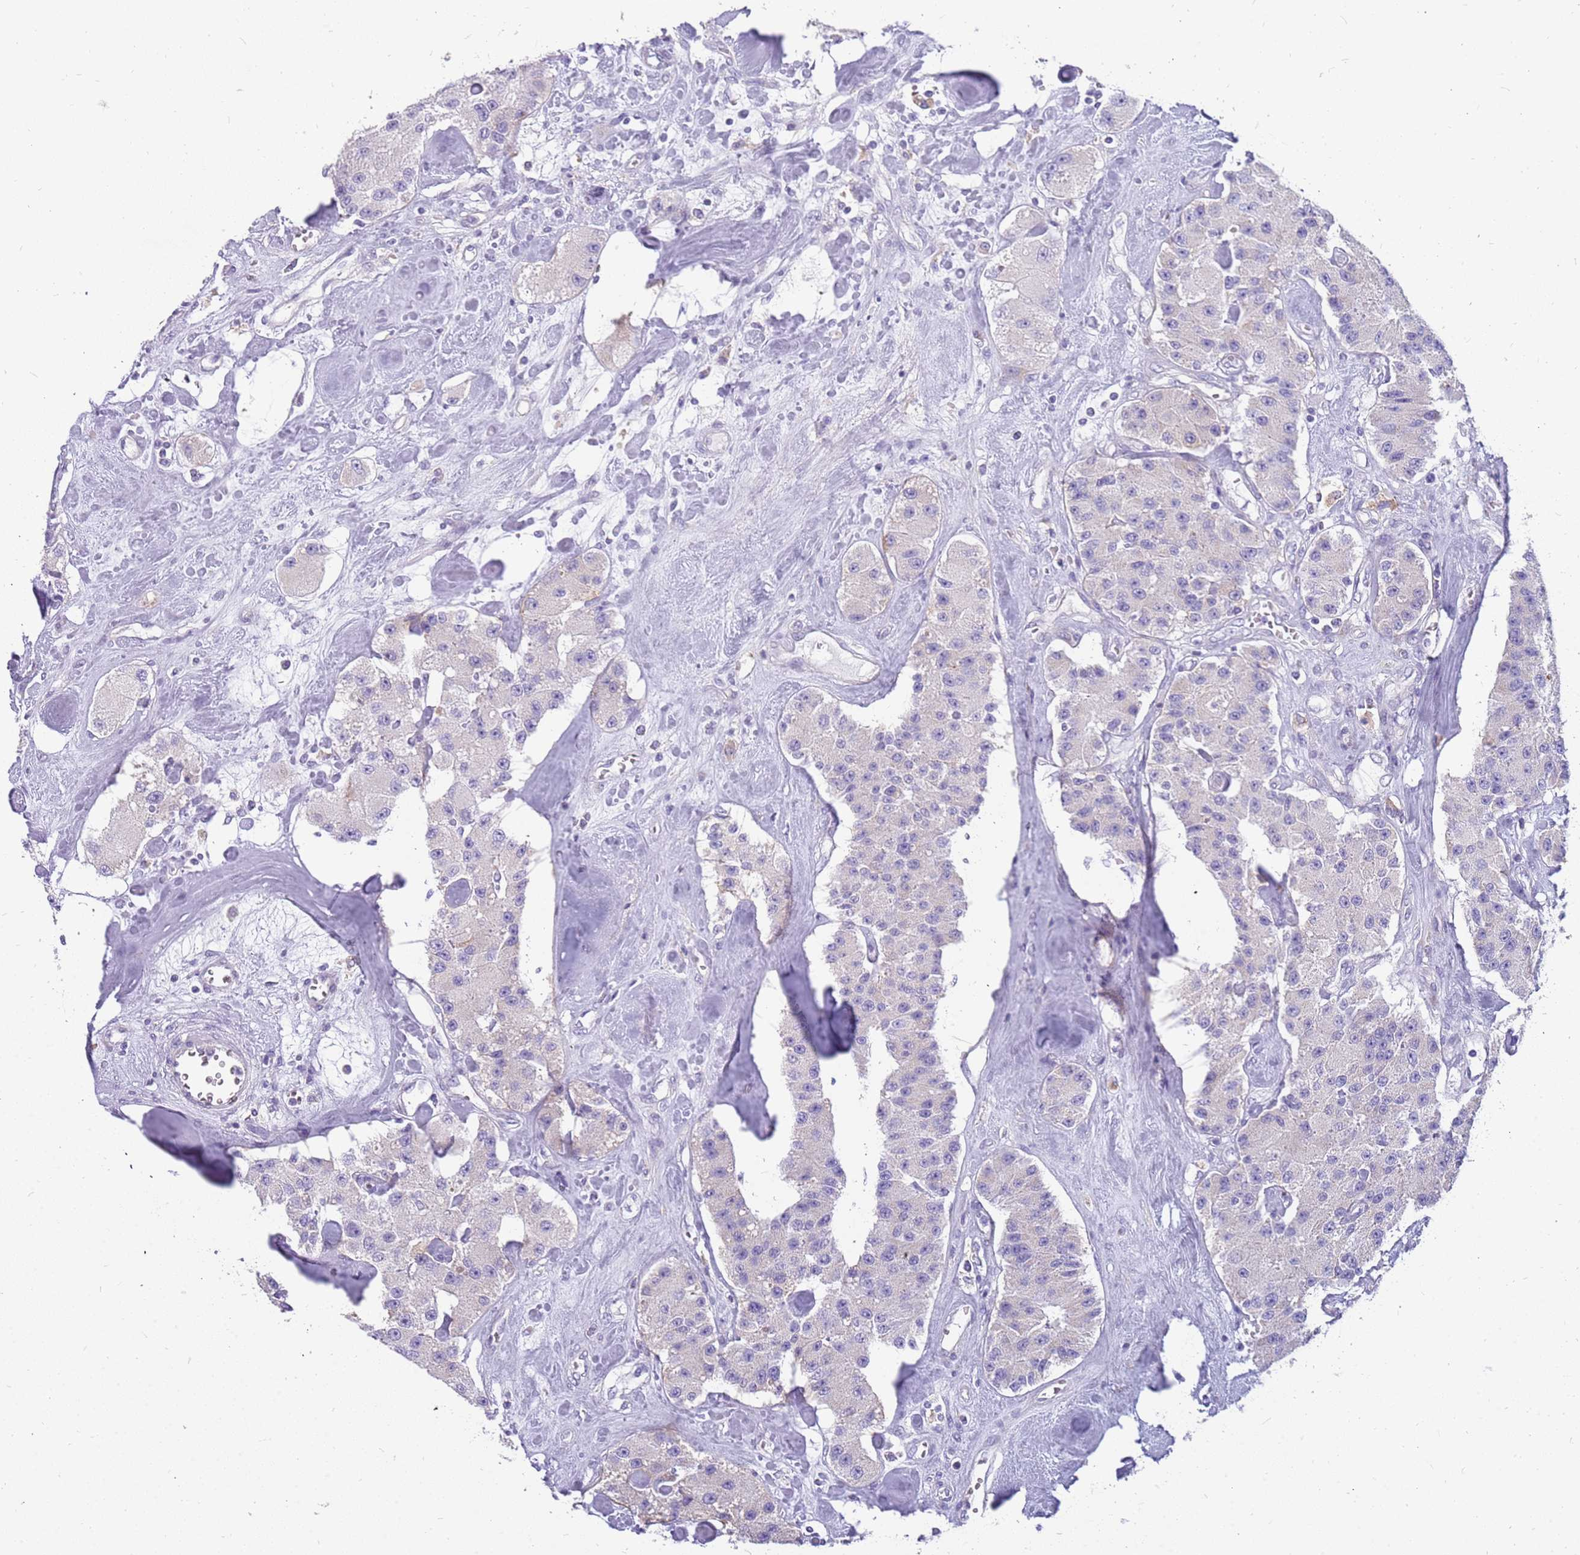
{"staining": {"intensity": "negative", "quantity": "none", "location": "none"}, "tissue": "carcinoid", "cell_type": "Tumor cells", "image_type": "cancer", "snomed": [{"axis": "morphology", "description": "Carcinoid, malignant, NOS"}, {"axis": "topography", "description": "Pancreas"}], "caption": "Immunohistochemistry (IHC) histopathology image of human carcinoid stained for a protein (brown), which demonstrates no expression in tumor cells.", "gene": "RHCG", "patient": {"sex": "male", "age": 41}}